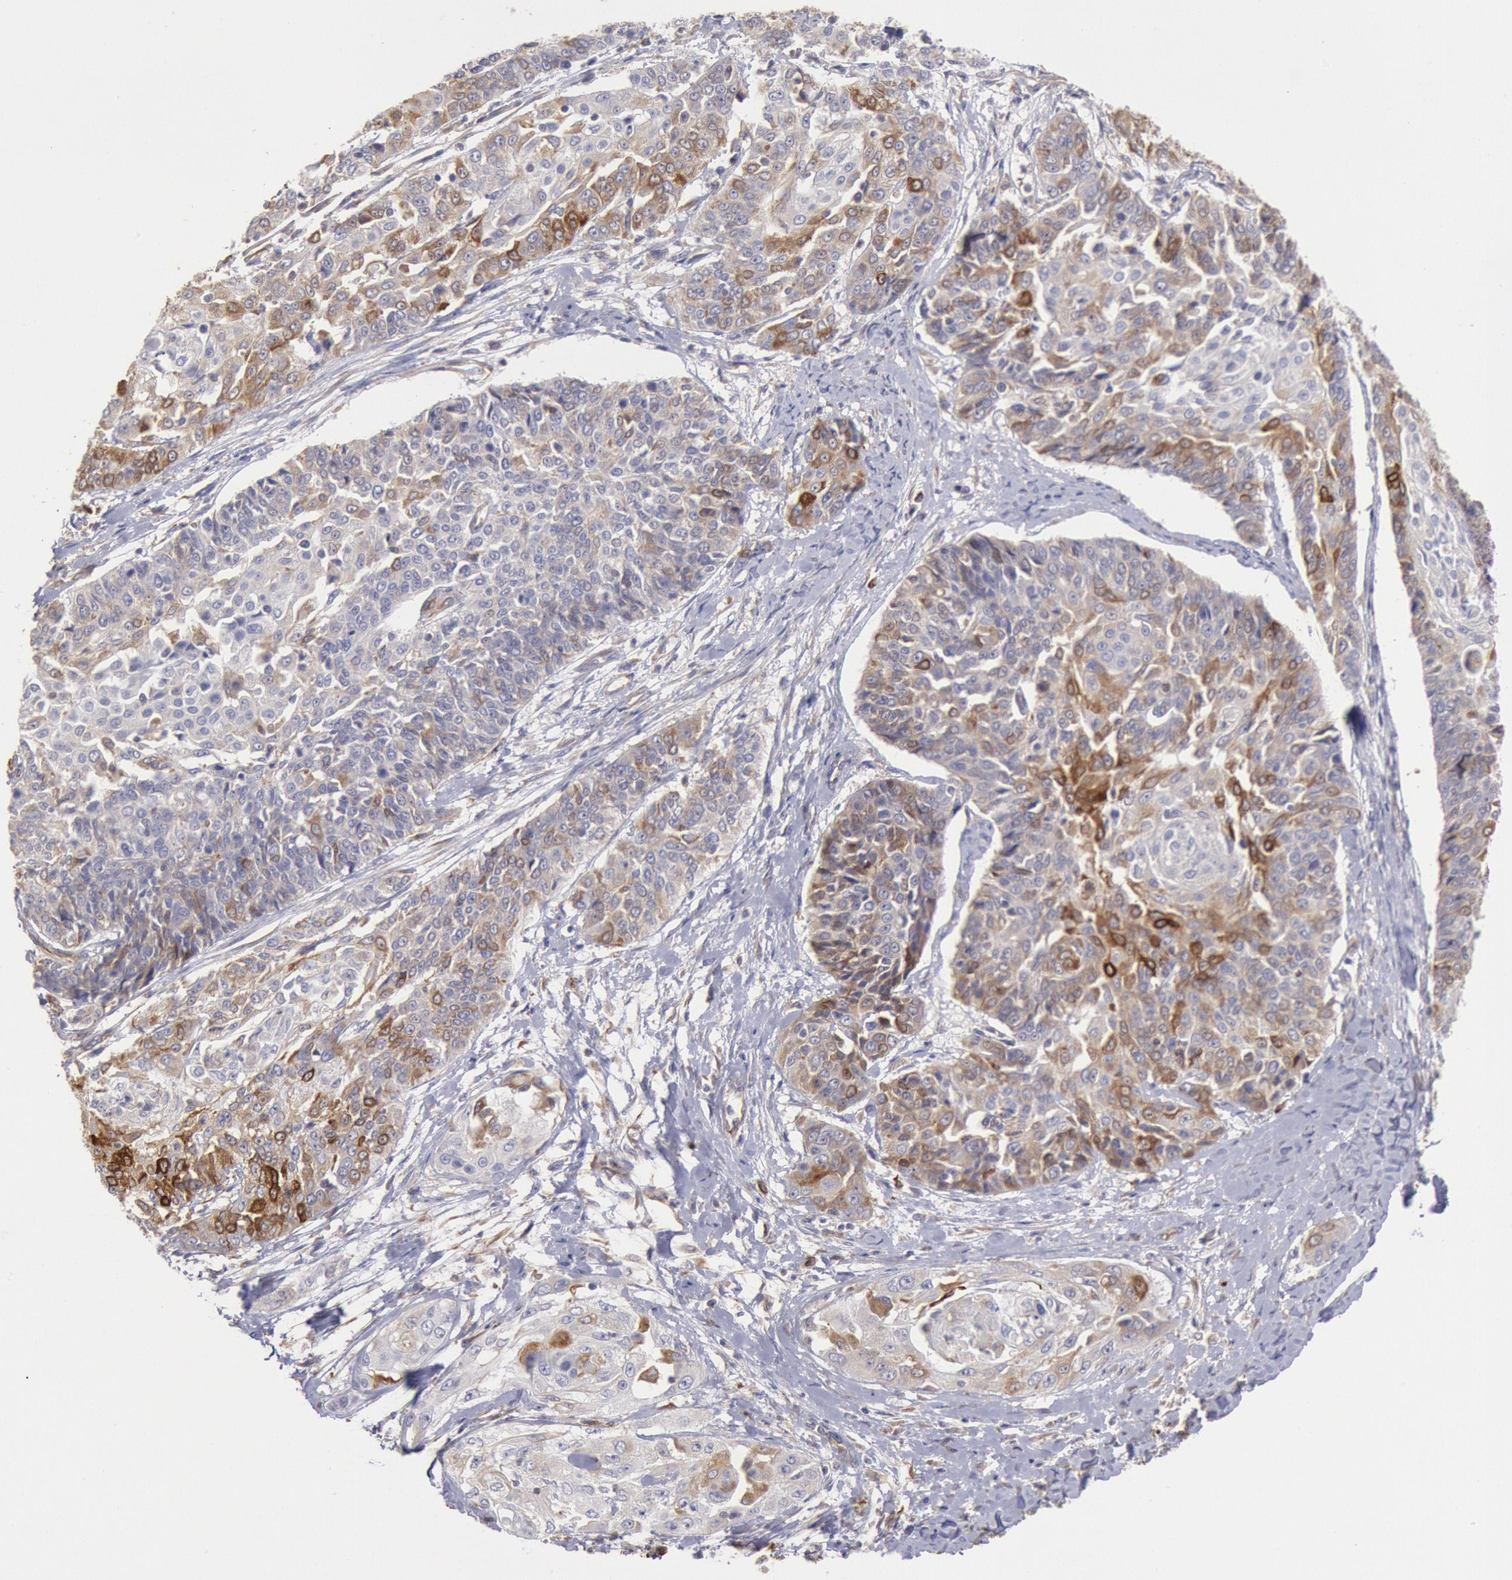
{"staining": {"intensity": "moderate", "quantity": "<25%", "location": "cytoplasmic/membranous"}, "tissue": "cervical cancer", "cell_type": "Tumor cells", "image_type": "cancer", "snomed": [{"axis": "morphology", "description": "Squamous cell carcinoma, NOS"}, {"axis": "topography", "description": "Cervix"}], "caption": "Protein expression analysis of human cervical cancer (squamous cell carcinoma) reveals moderate cytoplasmic/membranous expression in about <25% of tumor cells. (Brightfield microscopy of DAB IHC at high magnification).", "gene": "RNF139", "patient": {"sex": "female", "age": 64}}